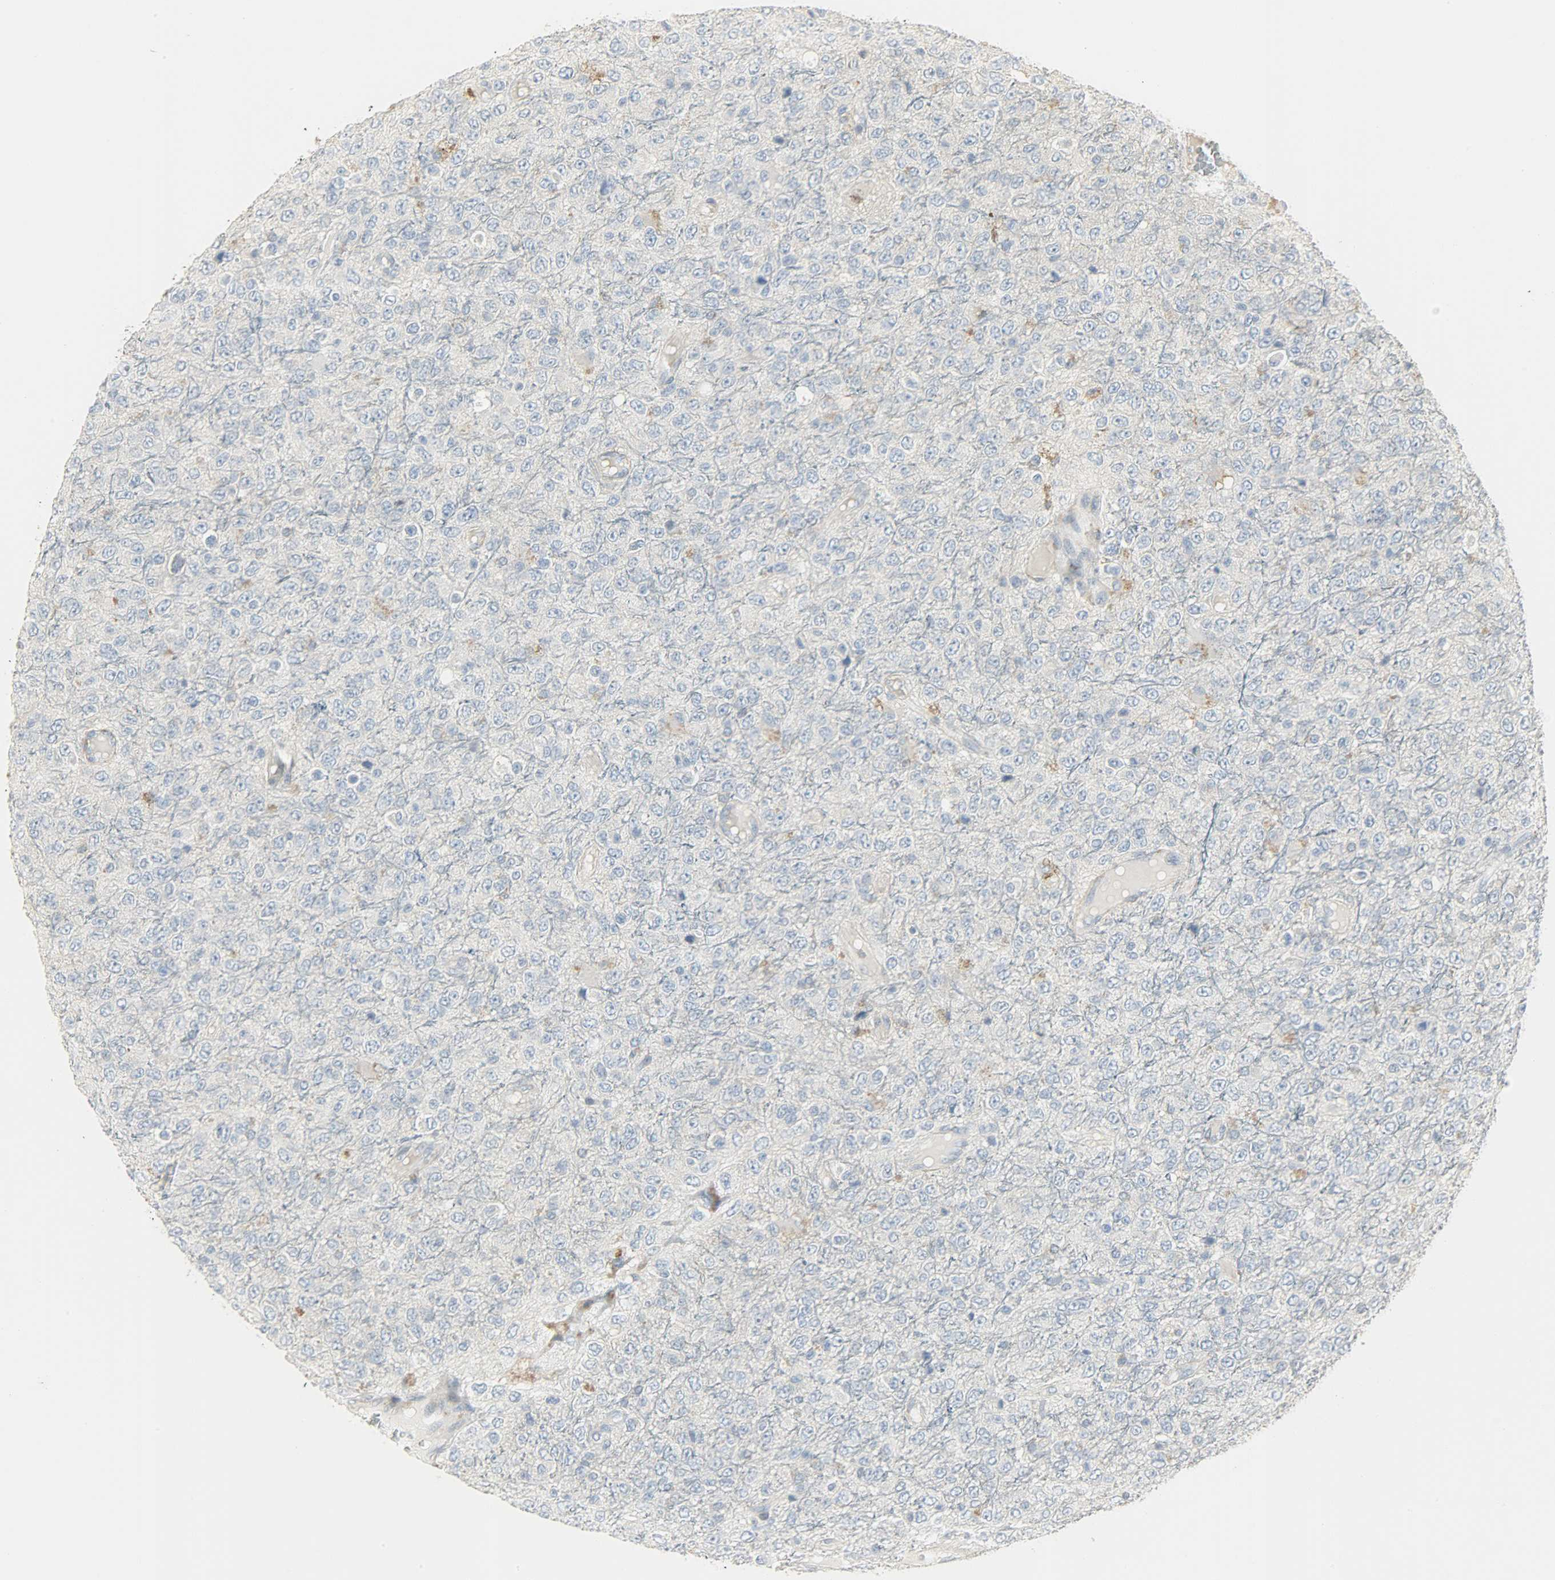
{"staining": {"intensity": "negative", "quantity": "none", "location": "none"}, "tissue": "glioma", "cell_type": "Tumor cells", "image_type": "cancer", "snomed": [{"axis": "morphology", "description": "Glioma, malignant, High grade"}, {"axis": "topography", "description": "pancreas cauda"}], "caption": "IHC image of human glioma stained for a protein (brown), which exhibits no expression in tumor cells.", "gene": "ENPEP", "patient": {"sex": "male", "age": 60}}